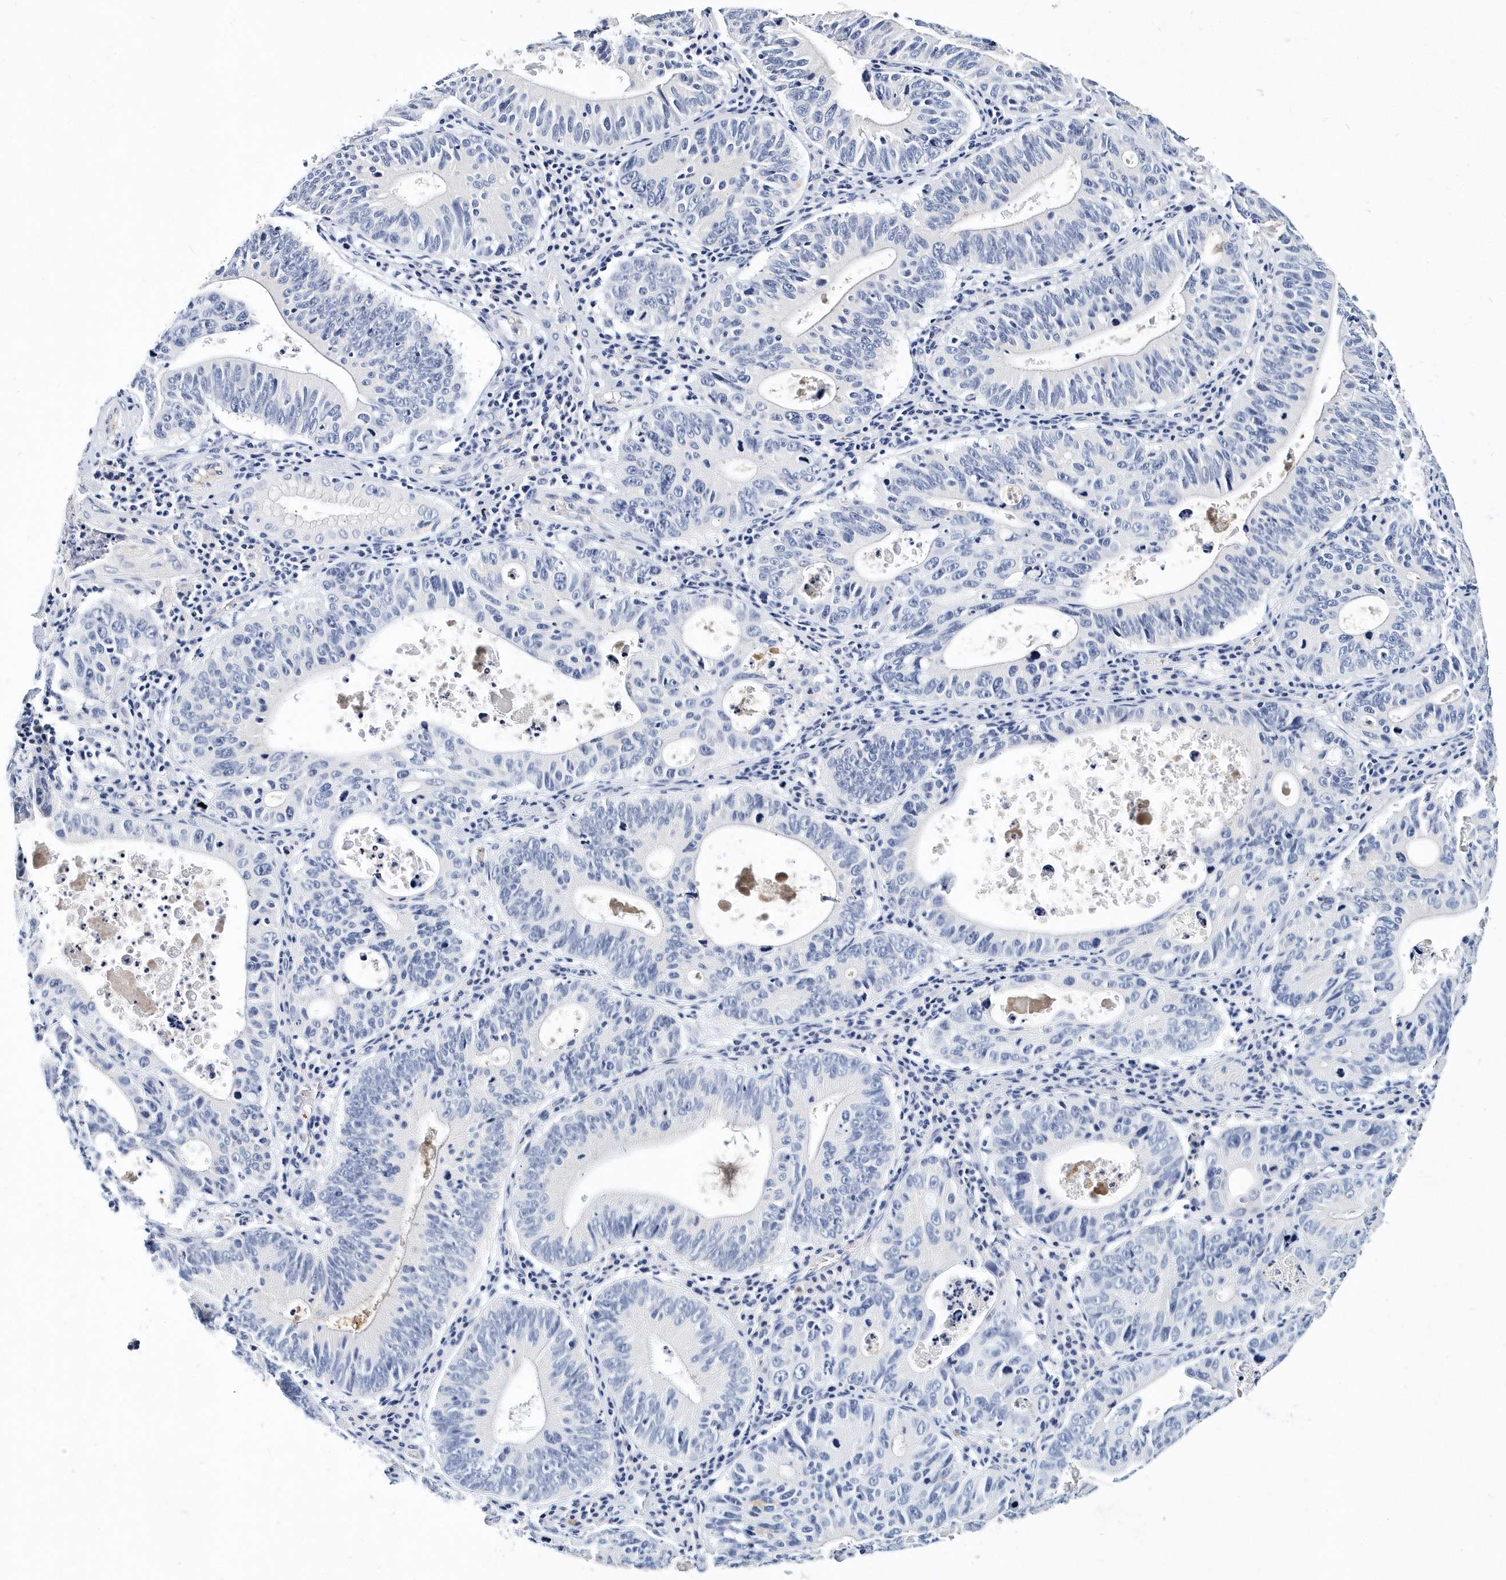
{"staining": {"intensity": "negative", "quantity": "none", "location": "none"}, "tissue": "stomach cancer", "cell_type": "Tumor cells", "image_type": "cancer", "snomed": [{"axis": "morphology", "description": "Adenocarcinoma, NOS"}, {"axis": "topography", "description": "Stomach"}], "caption": "Histopathology image shows no protein staining in tumor cells of stomach cancer (adenocarcinoma) tissue. (IHC, brightfield microscopy, high magnification).", "gene": "ITGA2B", "patient": {"sex": "male", "age": 59}}